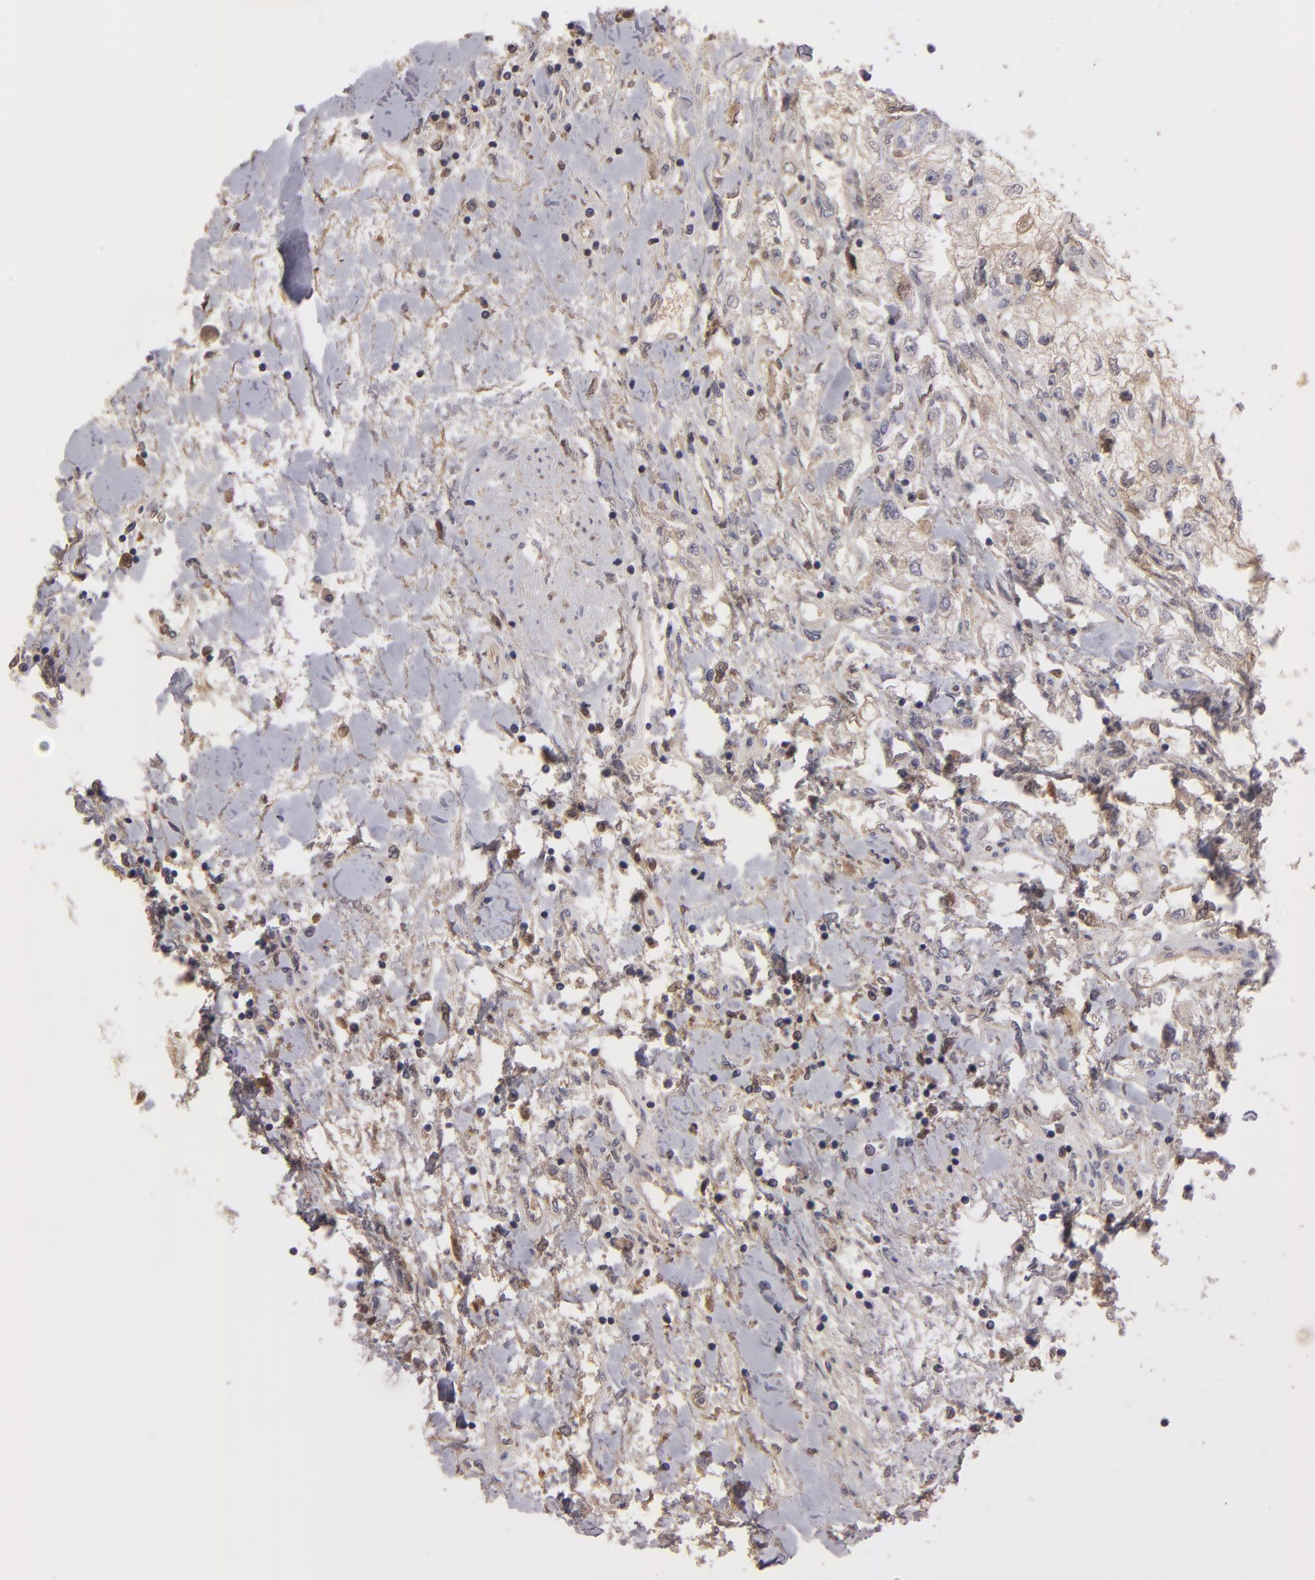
{"staining": {"intensity": "negative", "quantity": "none", "location": "none"}, "tissue": "renal cancer", "cell_type": "Tumor cells", "image_type": "cancer", "snomed": [{"axis": "morphology", "description": "Adenocarcinoma, NOS"}, {"axis": "topography", "description": "Kidney"}], "caption": "An immunohistochemistry micrograph of renal cancer is shown. There is no staining in tumor cells of renal cancer.", "gene": "ITIH4", "patient": {"sex": "male", "age": 57}}